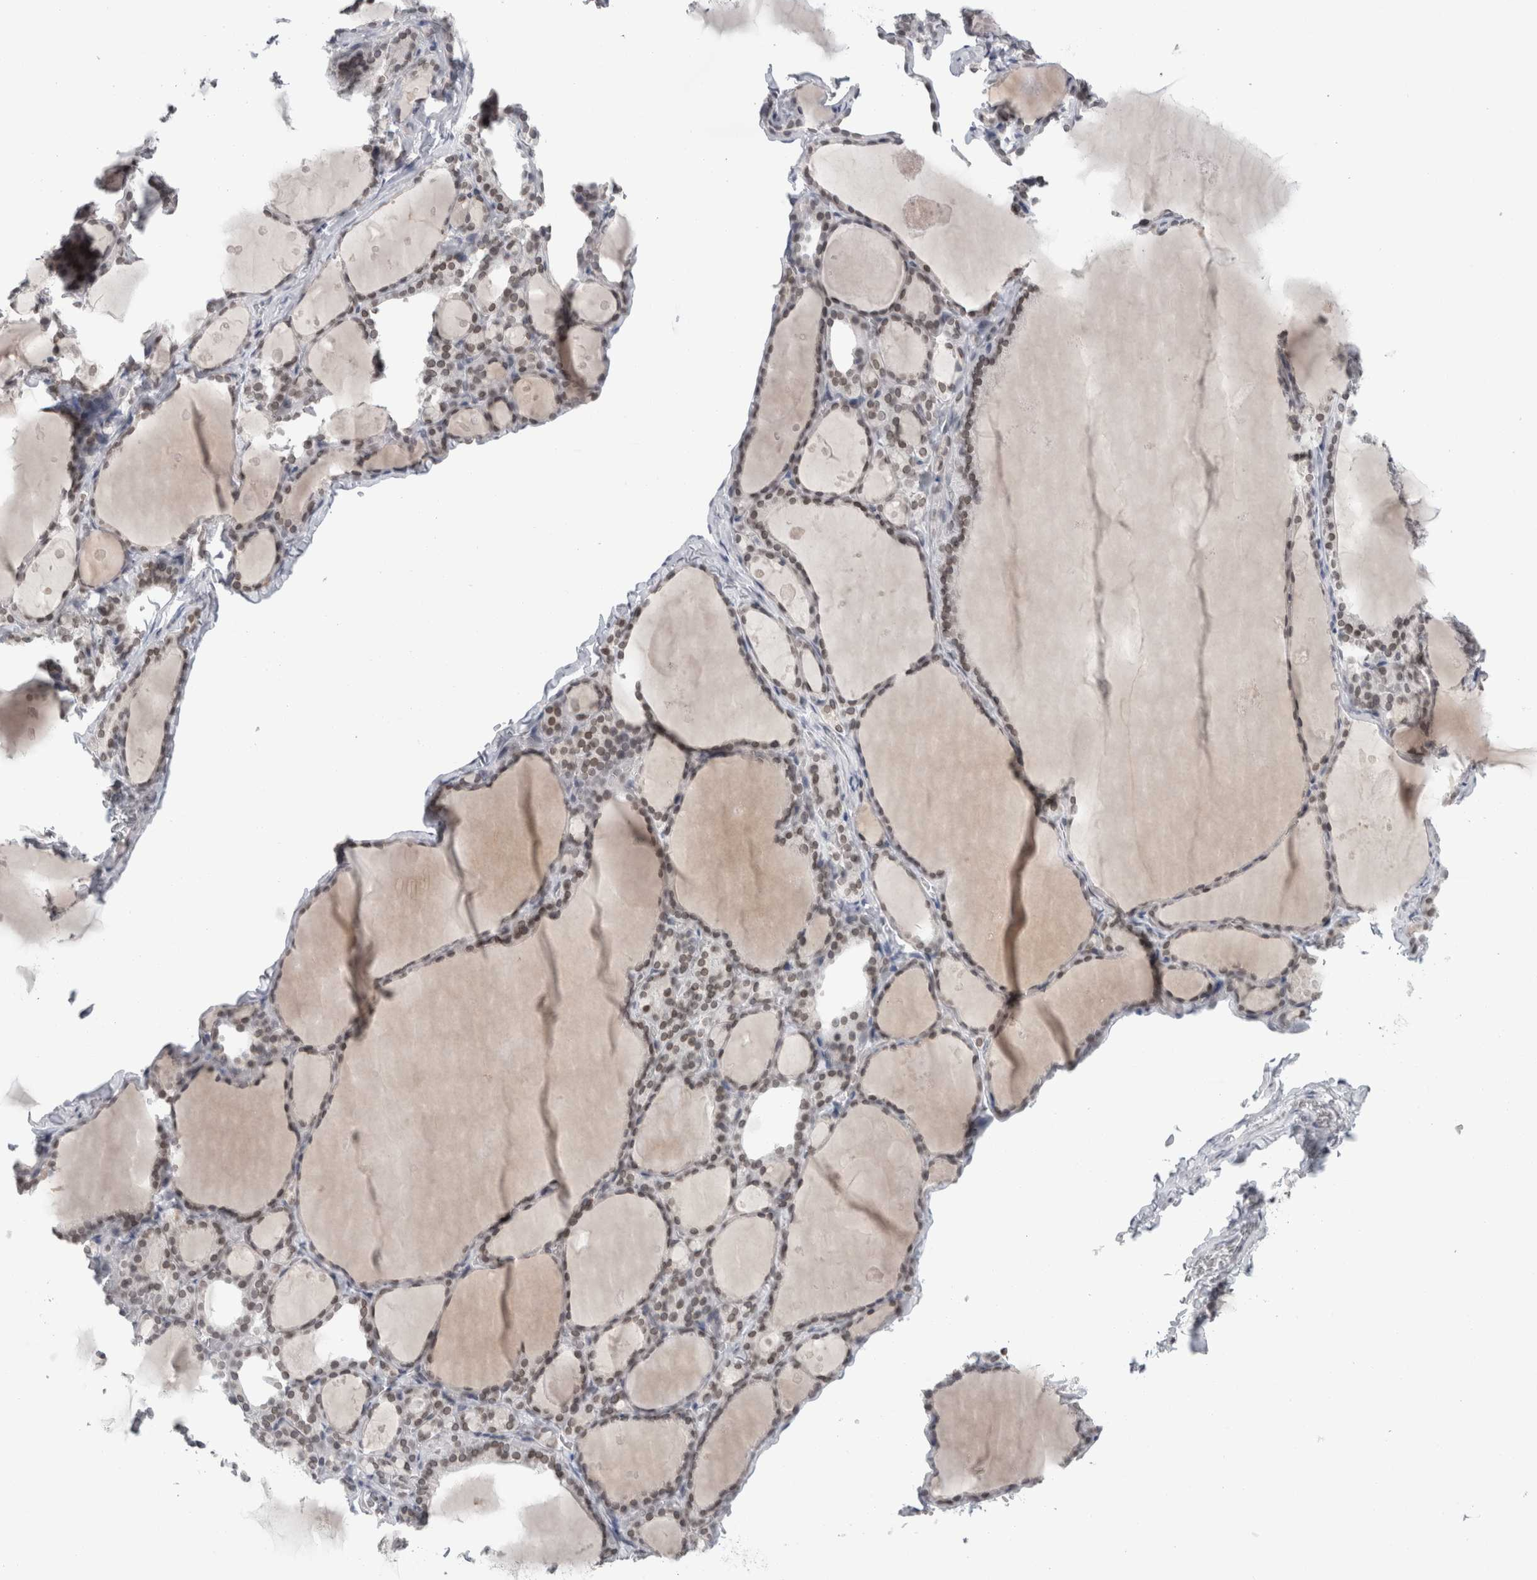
{"staining": {"intensity": "weak", "quantity": ">75%", "location": "nuclear"}, "tissue": "thyroid gland", "cell_type": "Glandular cells", "image_type": "normal", "snomed": [{"axis": "morphology", "description": "Normal tissue, NOS"}, {"axis": "topography", "description": "Thyroid gland"}], "caption": "Immunohistochemical staining of normal human thyroid gland shows >75% levels of weak nuclear protein expression in approximately >75% of glandular cells. Ihc stains the protein of interest in brown and the nuclei are stained blue.", "gene": "ZNF770", "patient": {"sex": "male", "age": 56}}